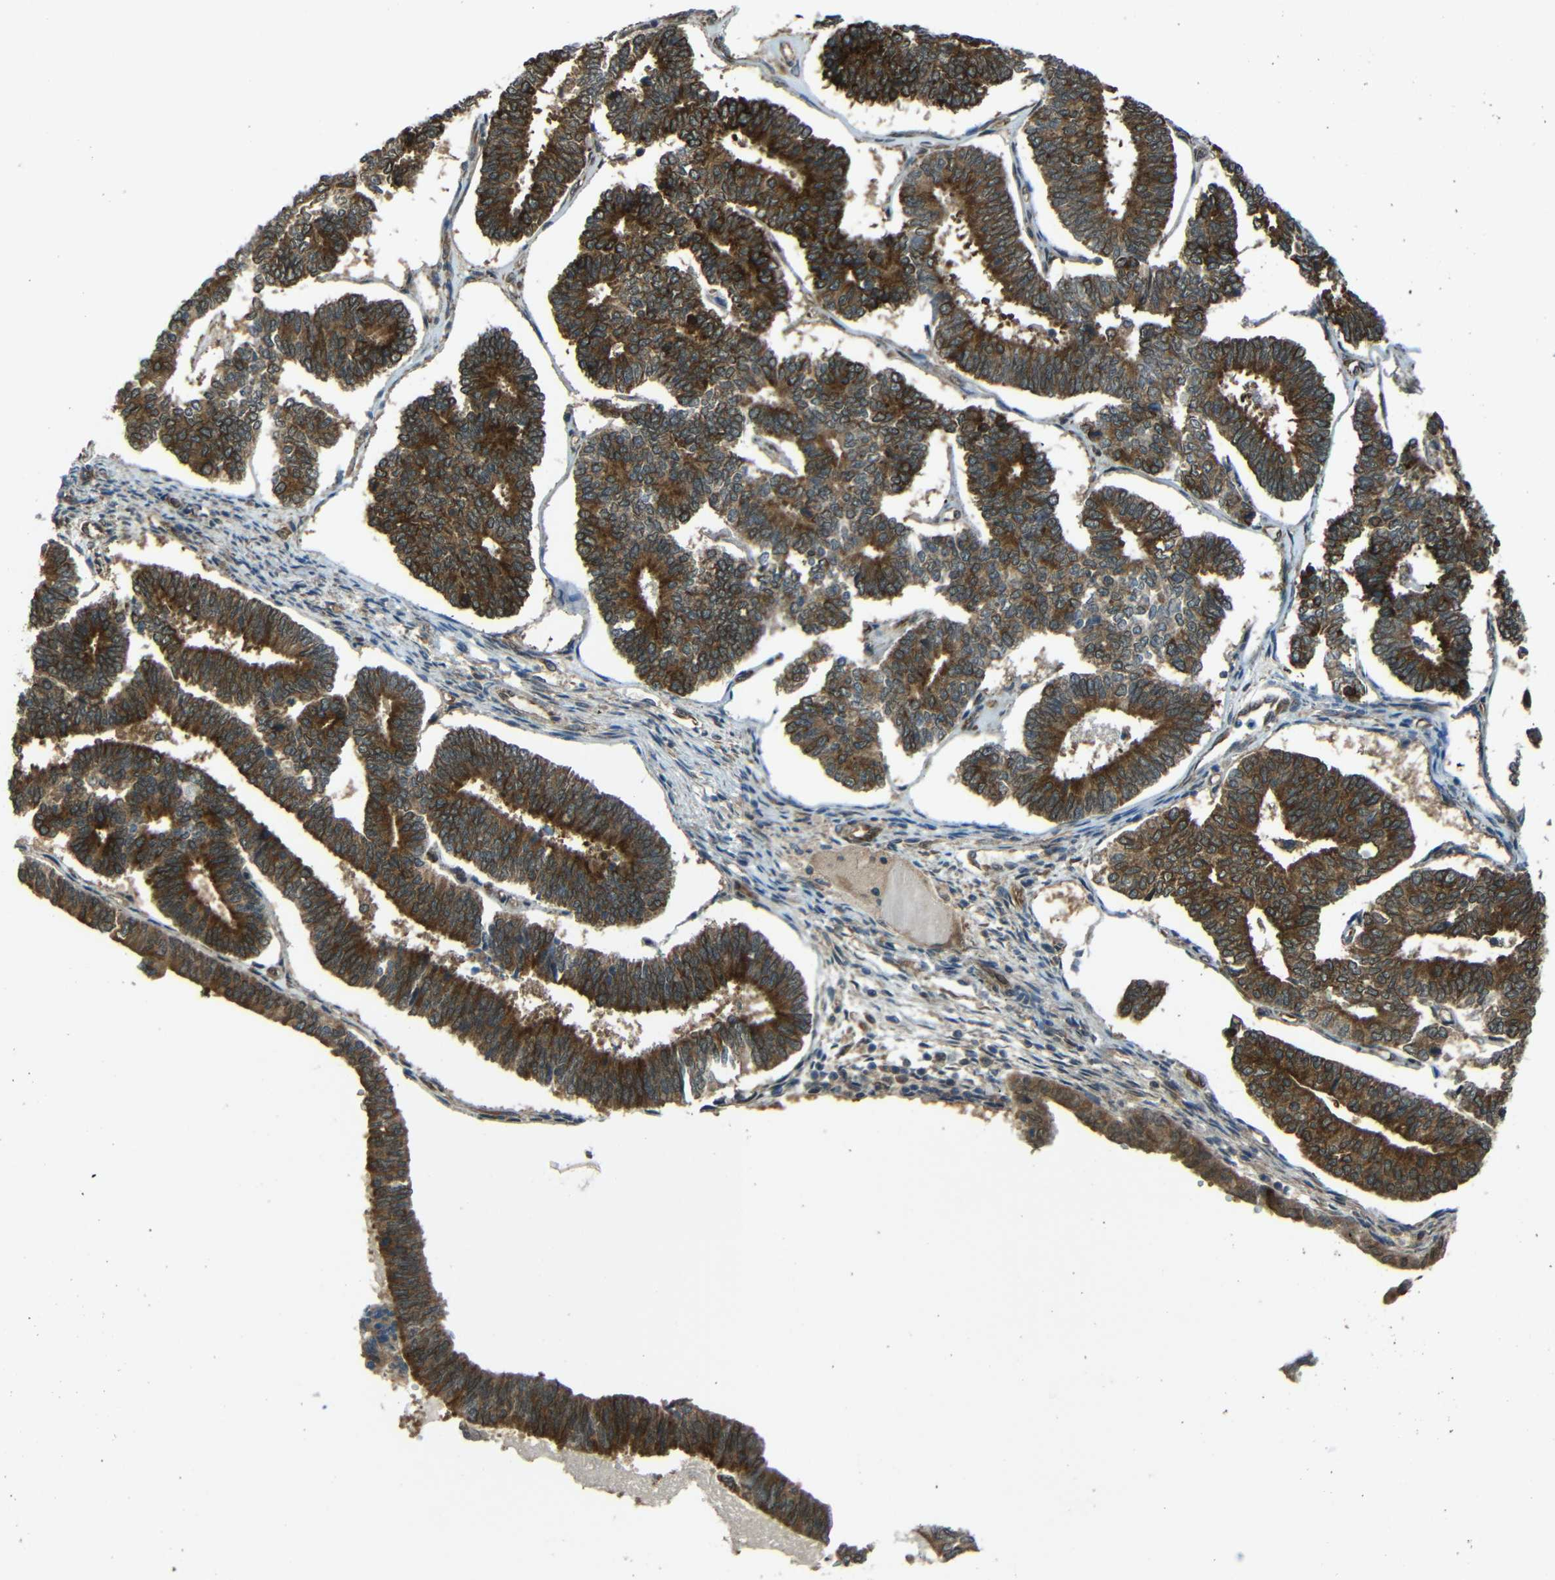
{"staining": {"intensity": "strong", "quantity": ">75%", "location": "cytoplasmic/membranous"}, "tissue": "endometrial cancer", "cell_type": "Tumor cells", "image_type": "cancer", "snomed": [{"axis": "morphology", "description": "Adenocarcinoma, NOS"}, {"axis": "topography", "description": "Endometrium"}], "caption": "Endometrial cancer was stained to show a protein in brown. There is high levels of strong cytoplasmic/membranous staining in about >75% of tumor cells. (brown staining indicates protein expression, while blue staining denotes nuclei).", "gene": "VAPB", "patient": {"sex": "female", "age": 70}}